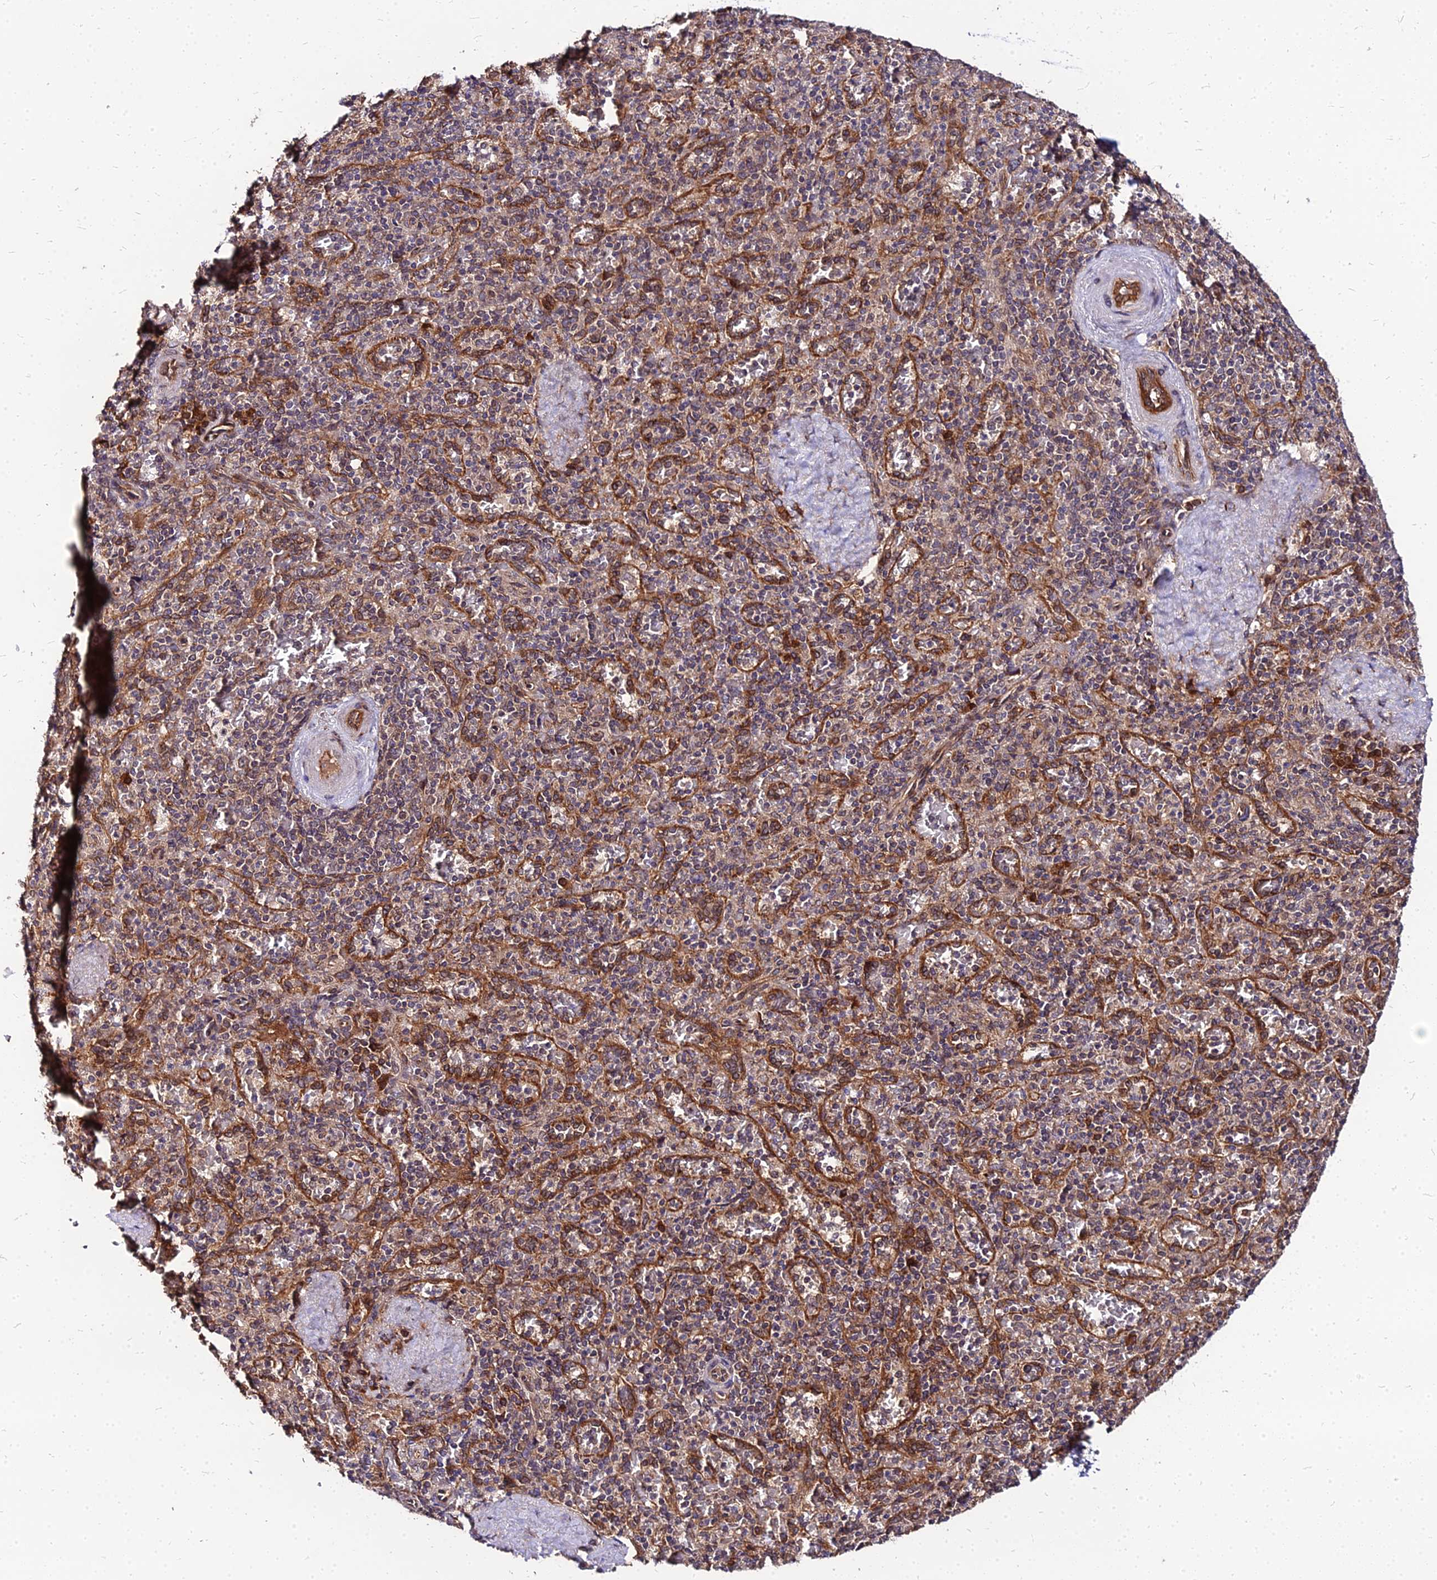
{"staining": {"intensity": "moderate", "quantity": "25%-75%", "location": "cytoplasmic/membranous"}, "tissue": "spleen", "cell_type": "Cells in red pulp", "image_type": "normal", "snomed": [{"axis": "morphology", "description": "Normal tissue, NOS"}, {"axis": "topography", "description": "Spleen"}], "caption": "The micrograph demonstrates immunohistochemical staining of benign spleen. There is moderate cytoplasmic/membranous positivity is appreciated in about 25%-75% of cells in red pulp.", "gene": "PDE4D", "patient": {"sex": "male", "age": 82}}